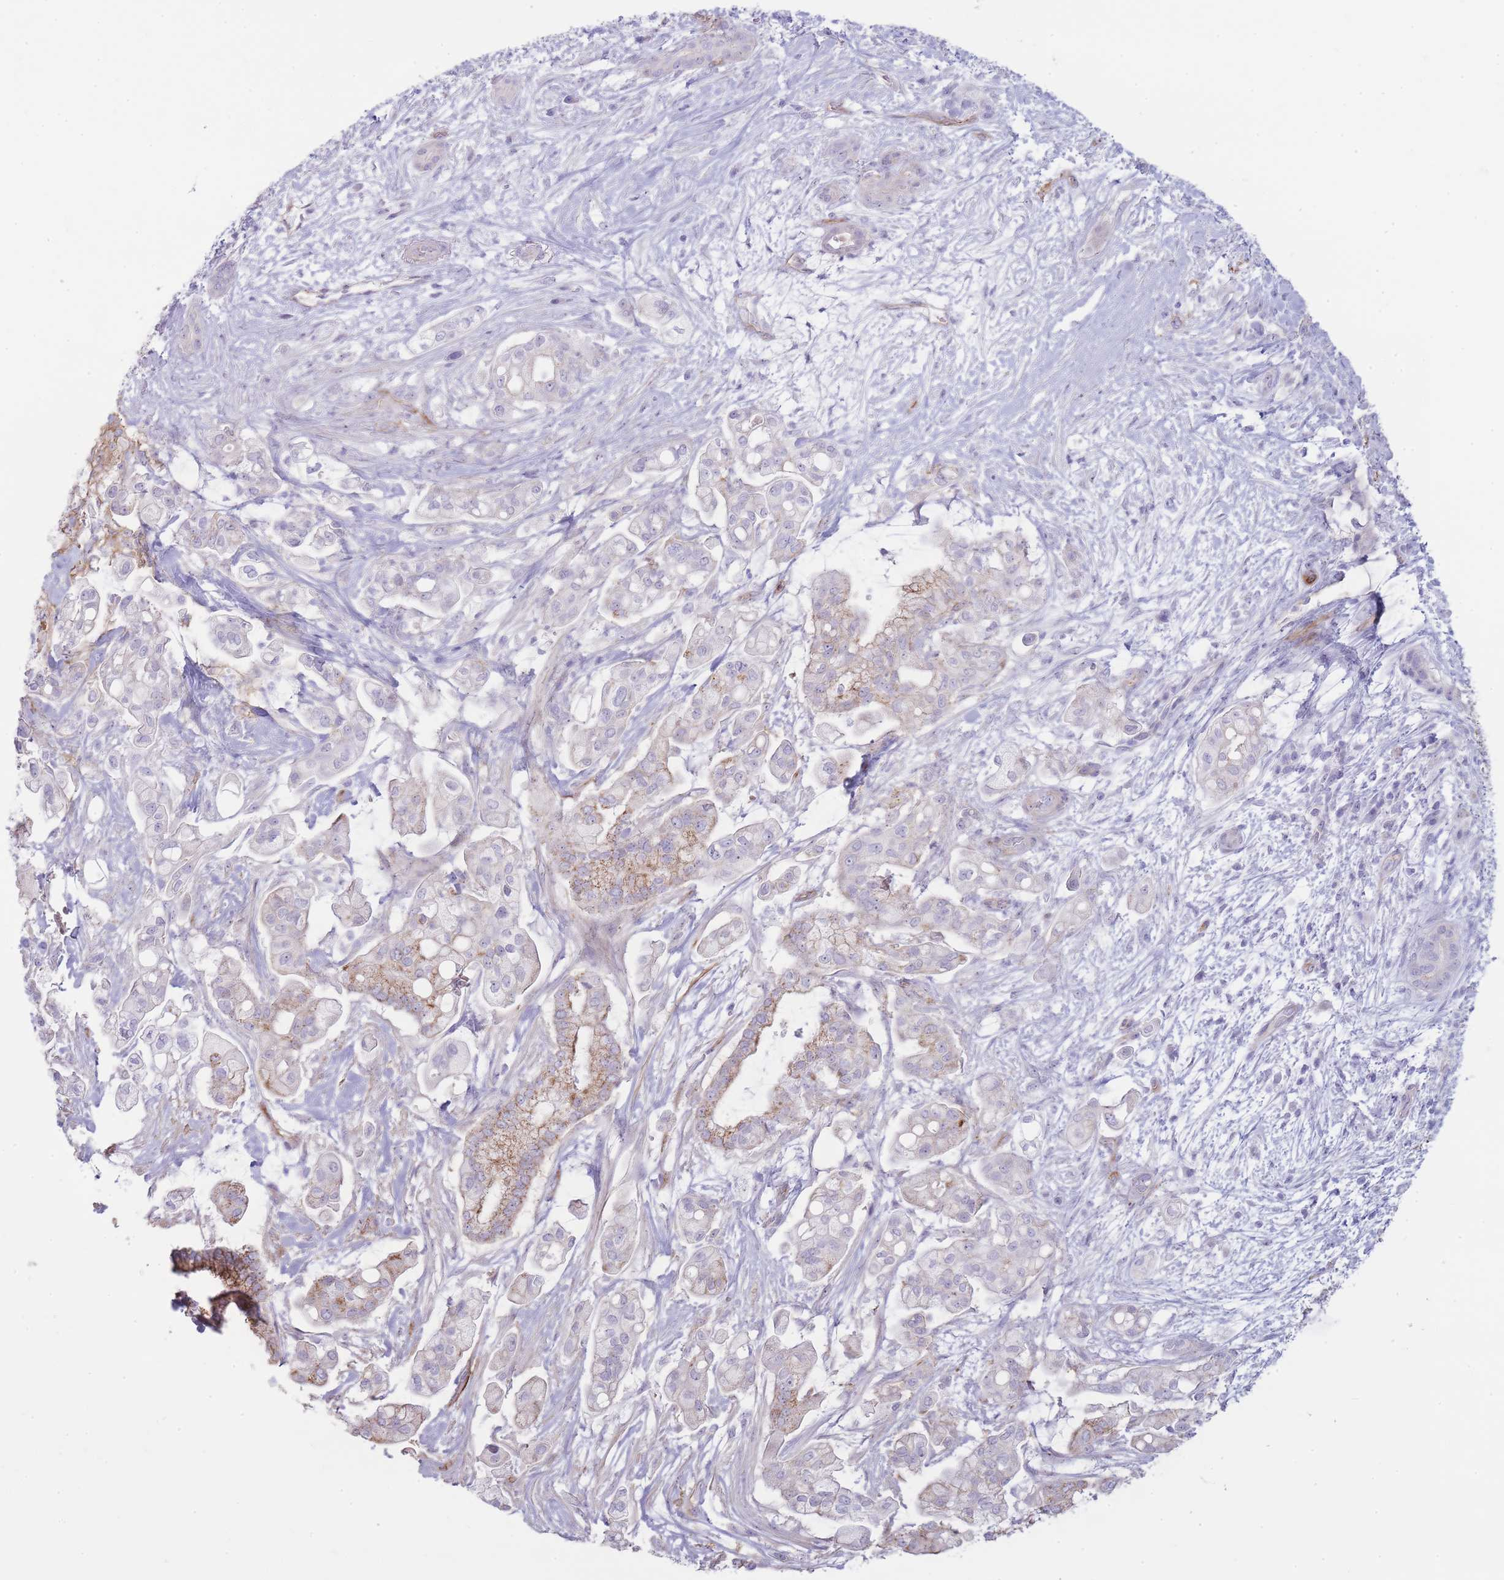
{"staining": {"intensity": "moderate", "quantity": "<25%", "location": "cytoplasmic/membranous"}, "tissue": "pancreatic cancer", "cell_type": "Tumor cells", "image_type": "cancer", "snomed": [{"axis": "morphology", "description": "Adenocarcinoma, NOS"}, {"axis": "topography", "description": "Pancreas"}], "caption": "Immunohistochemical staining of pancreatic cancer demonstrates moderate cytoplasmic/membranous protein expression in approximately <25% of tumor cells.", "gene": "UTP14A", "patient": {"sex": "female", "age": 69}}